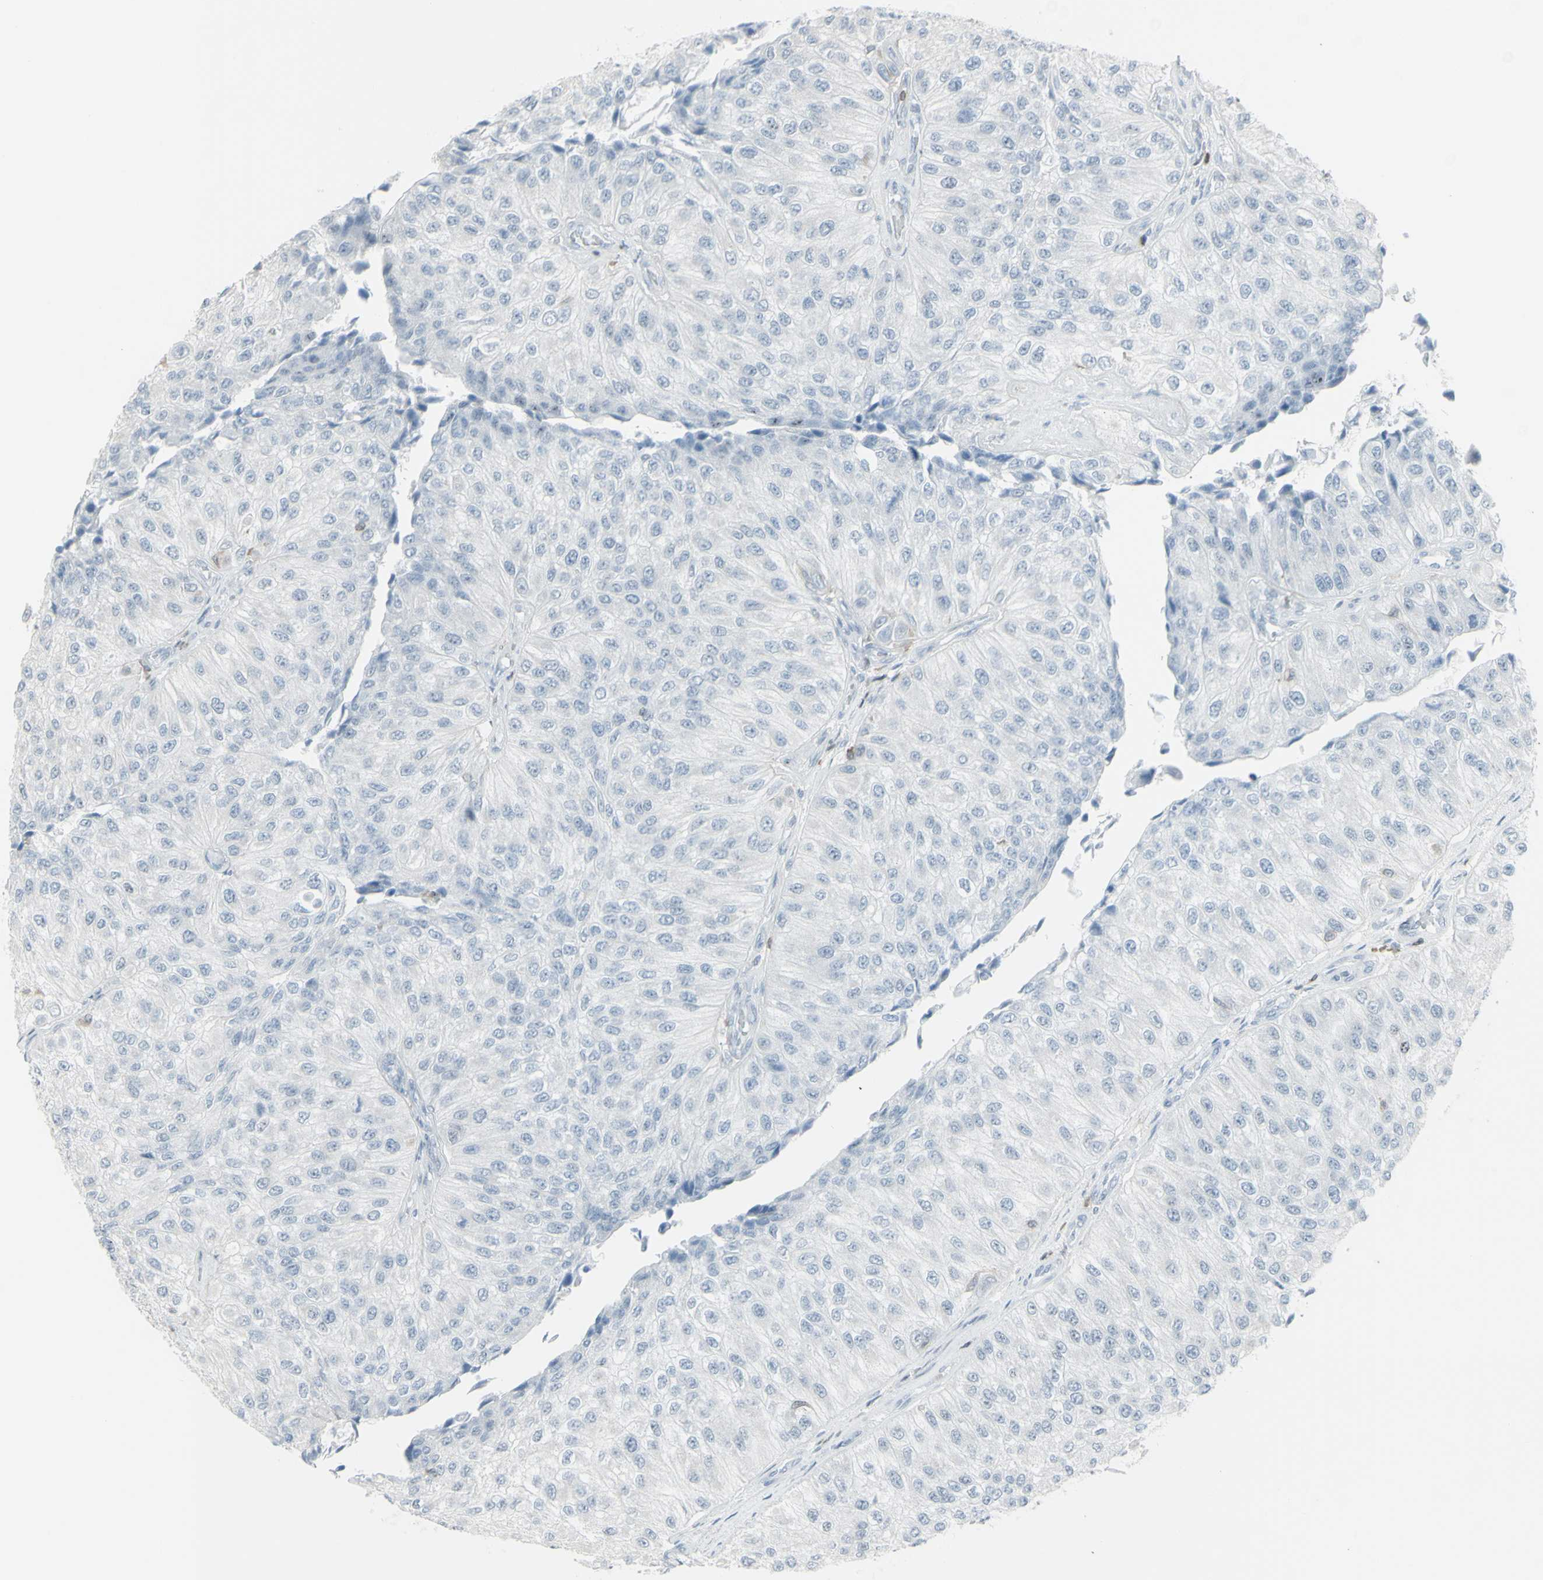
{"staining": {"intensity": "negative", "quantity": "none", "location": "none"}, "tissue": "urothelial cancer", "cell_type": "Tumor cells", "image_type": "cancer", "snomed": [{"axis": "morphology", "description": "Urothelial carcinoma, High grade"}, {"axis": "topography", "description": "Kidney"}, {"axis": "topography", "description": "Urinary bladder"}], "caption": "Tumor cells are negative for brown protein staining in urothelial carcinoma (high-grade).", "gene": "NRG1", "patient": {"sex": "male", "age": 77}}